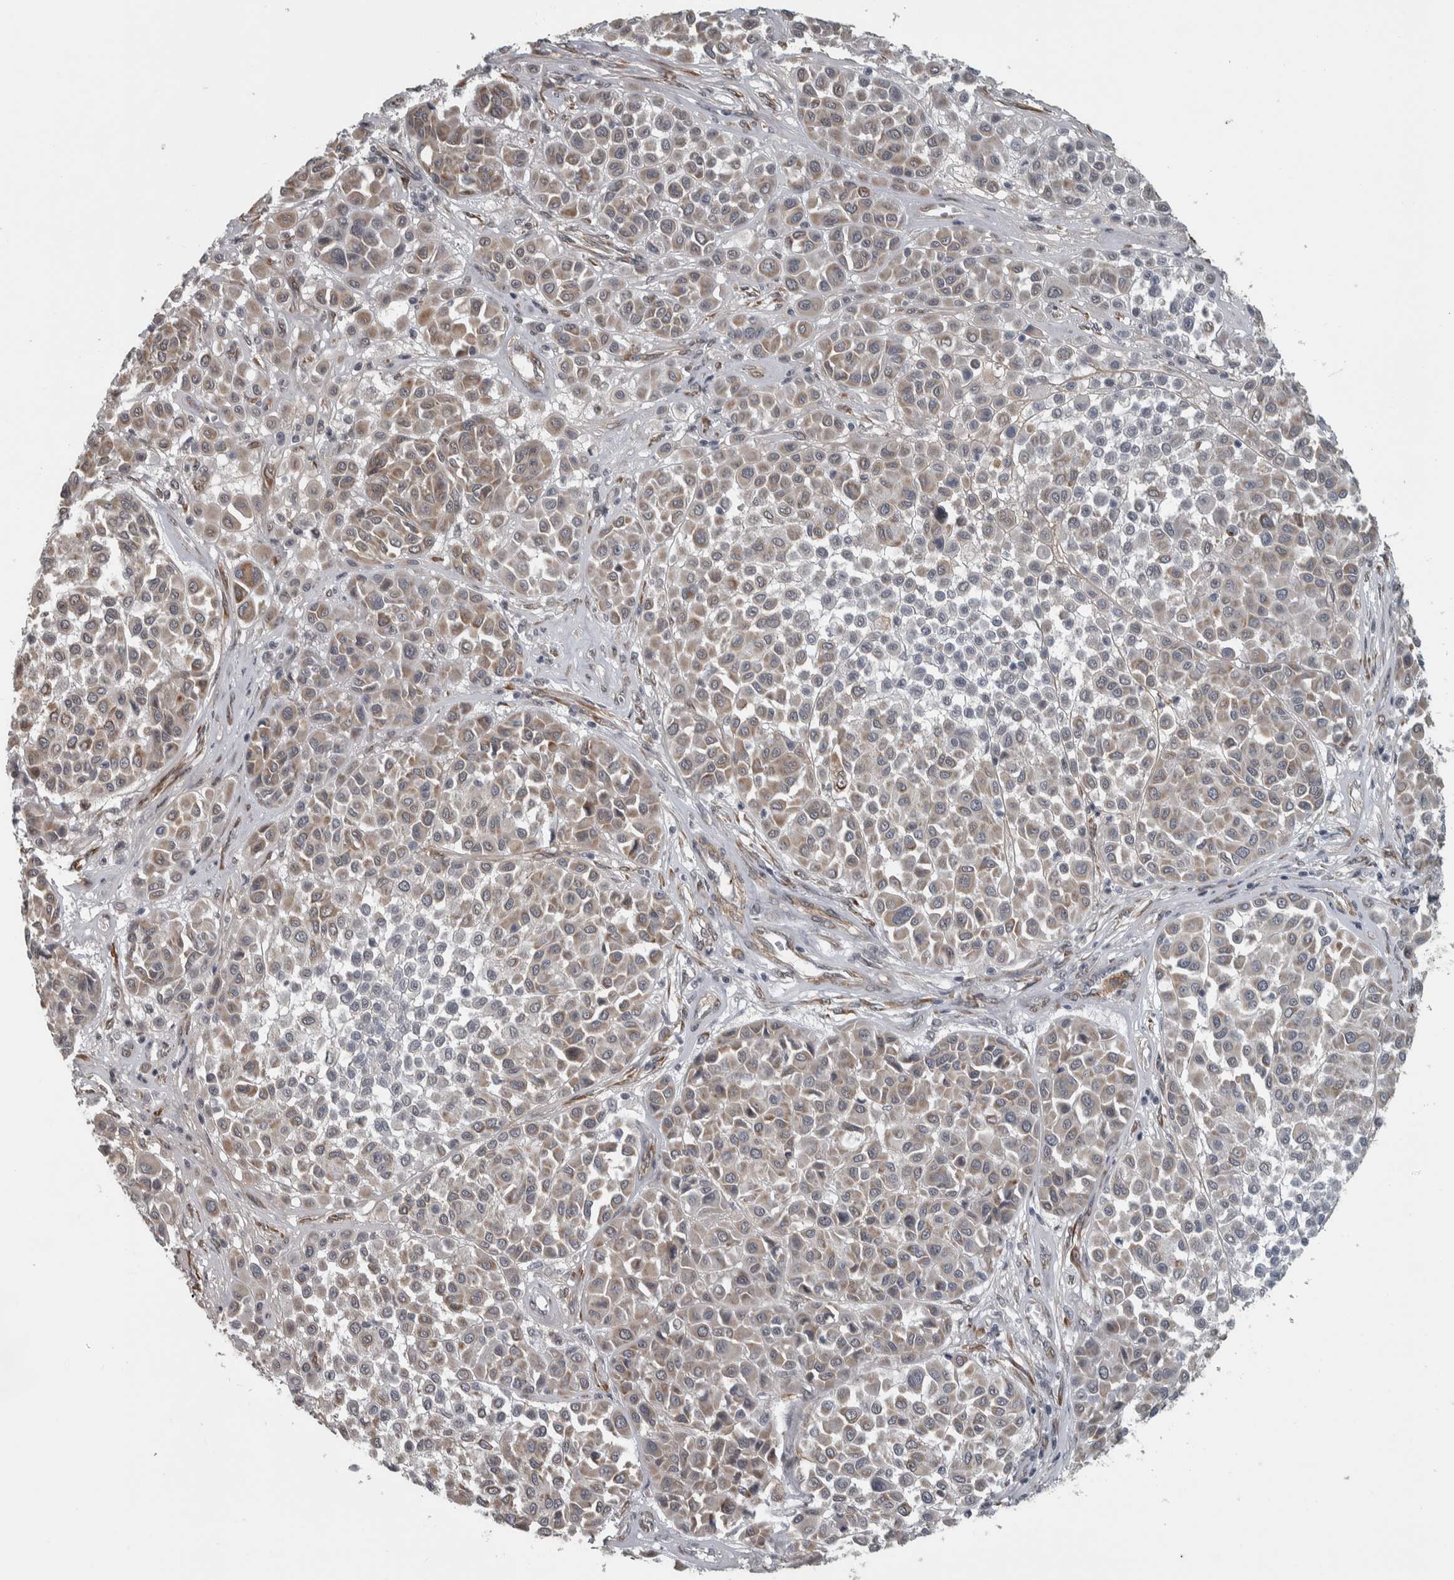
{"staining": {"intensity": "weak", "quantity": "25%-75%", "location": "cytoplasmic/membranous"}, "tissue": "melanoma", "cell_type": "Tumor cells", "image_type": "cancer", "snomed": [{"axis": "morphology", "description": "Malignant melanoma, Metastatic site"}, {"axis": "topography", "description": "Soft tissue"}], "caption": "Immunohistochemical staining of malignant melanoma (metastatic site) demonstrates weak cytoplasmic/membranous protein positivity in approximately 25%-75% of tumor cells. (Brightfield microscopy of DAB IHC at high magnification).", "gene": "DDX42", "patient": {"sex": "male", "age": 41}}